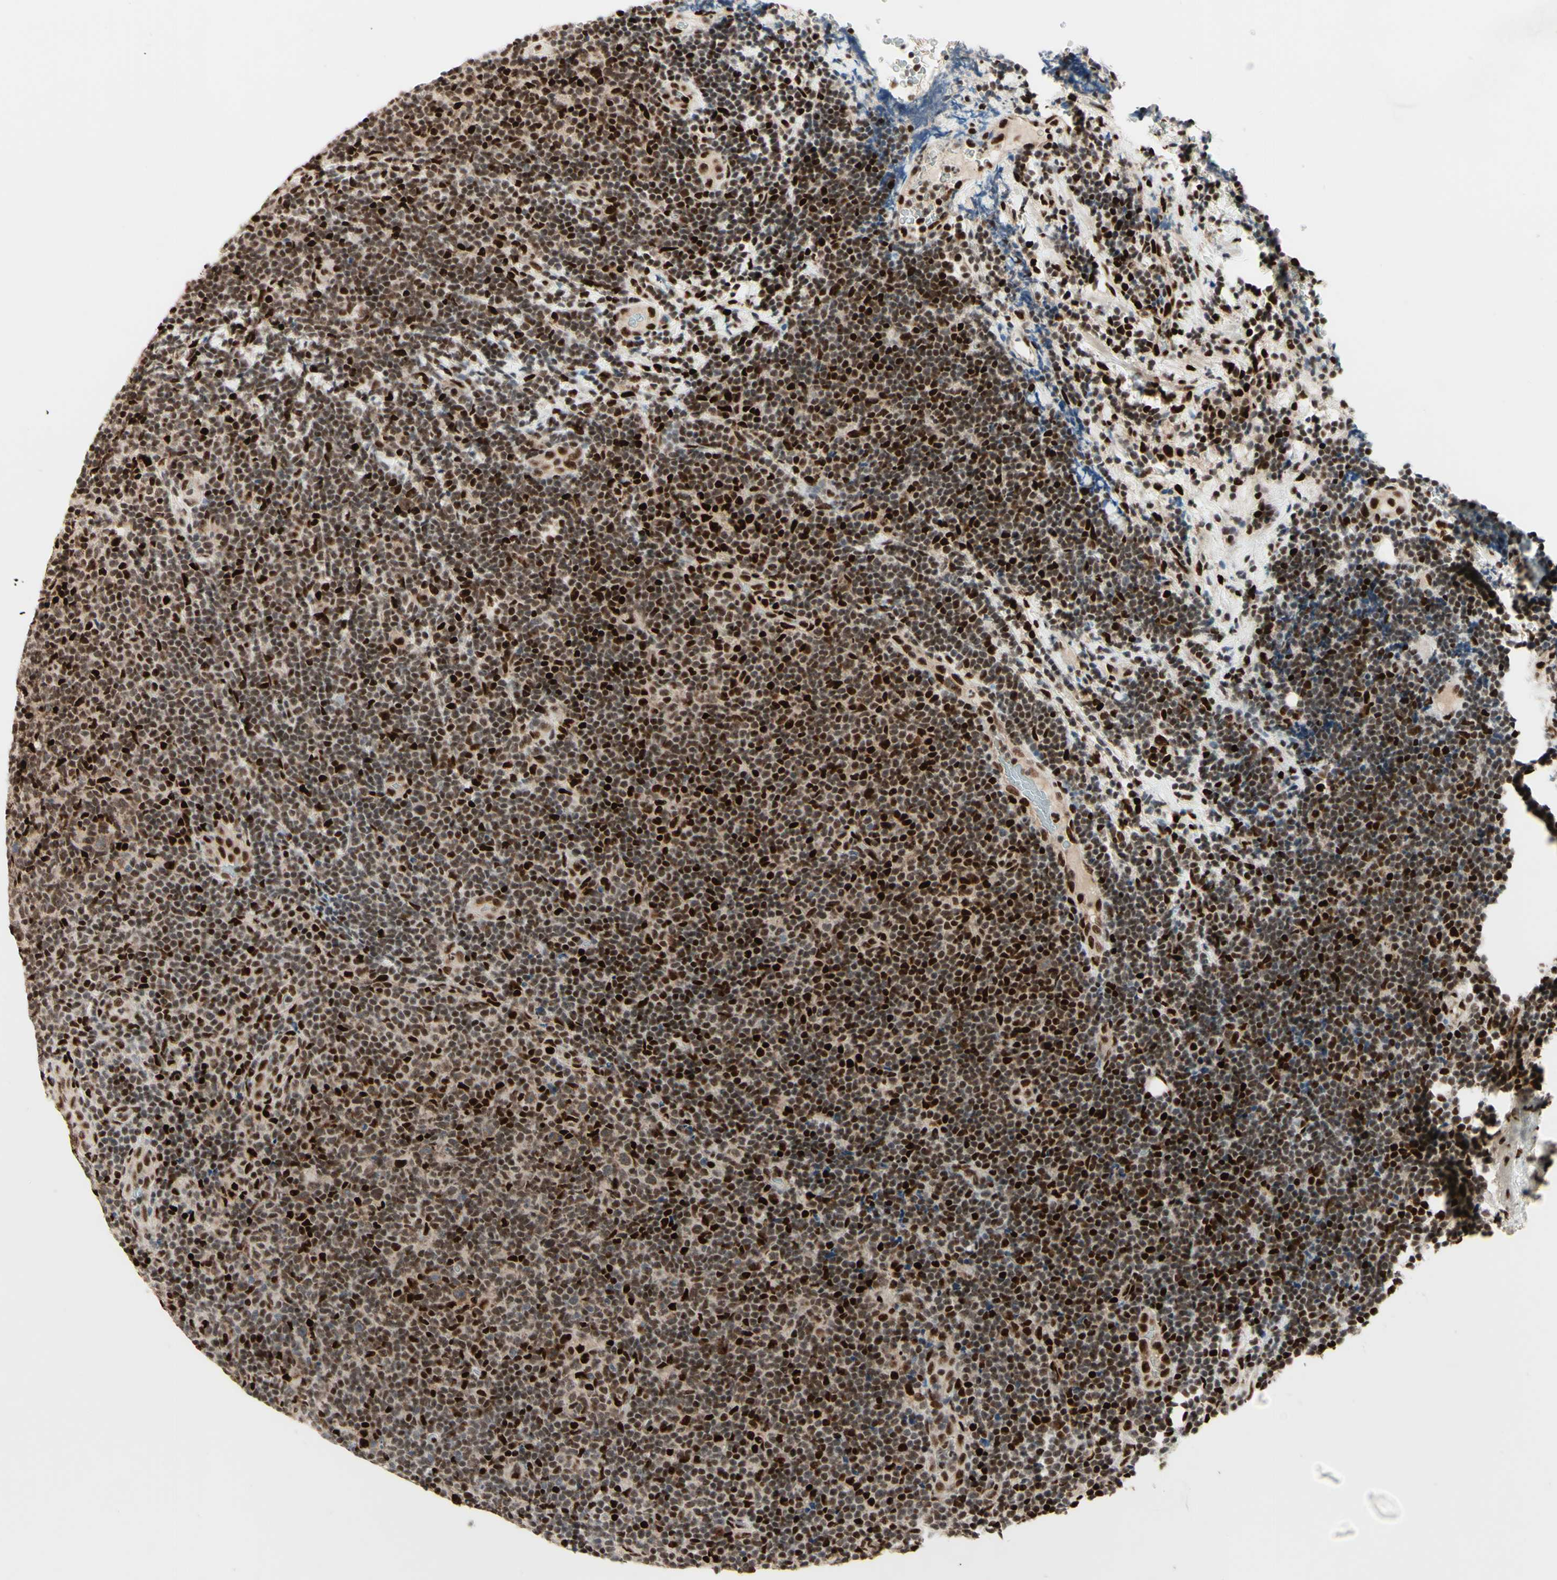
{"staining": {"intensity": "strong", "quantity": ">75%", "location": "nuclear"}, "tissue": "lymphoma", "cell_type": "Tumor cells", "image_type": "cancer", "snomed": [{"axis": "morphology", "description": "Malignant lymphoma, non-Hodgkin's type, Low grade"}, {"axis": "topography", "description": "Lymph node"}], "caption": "Brown immunohistochemical staining in lymphoma shows strong nuclear staining in about >75% of tumor cells. (DAB (3,3'-diaminobenzidine) IHC with brightfield microscopy, high magnification).", "gene": "NR3C1", "patient": {"sex": "male", "age": 83}}